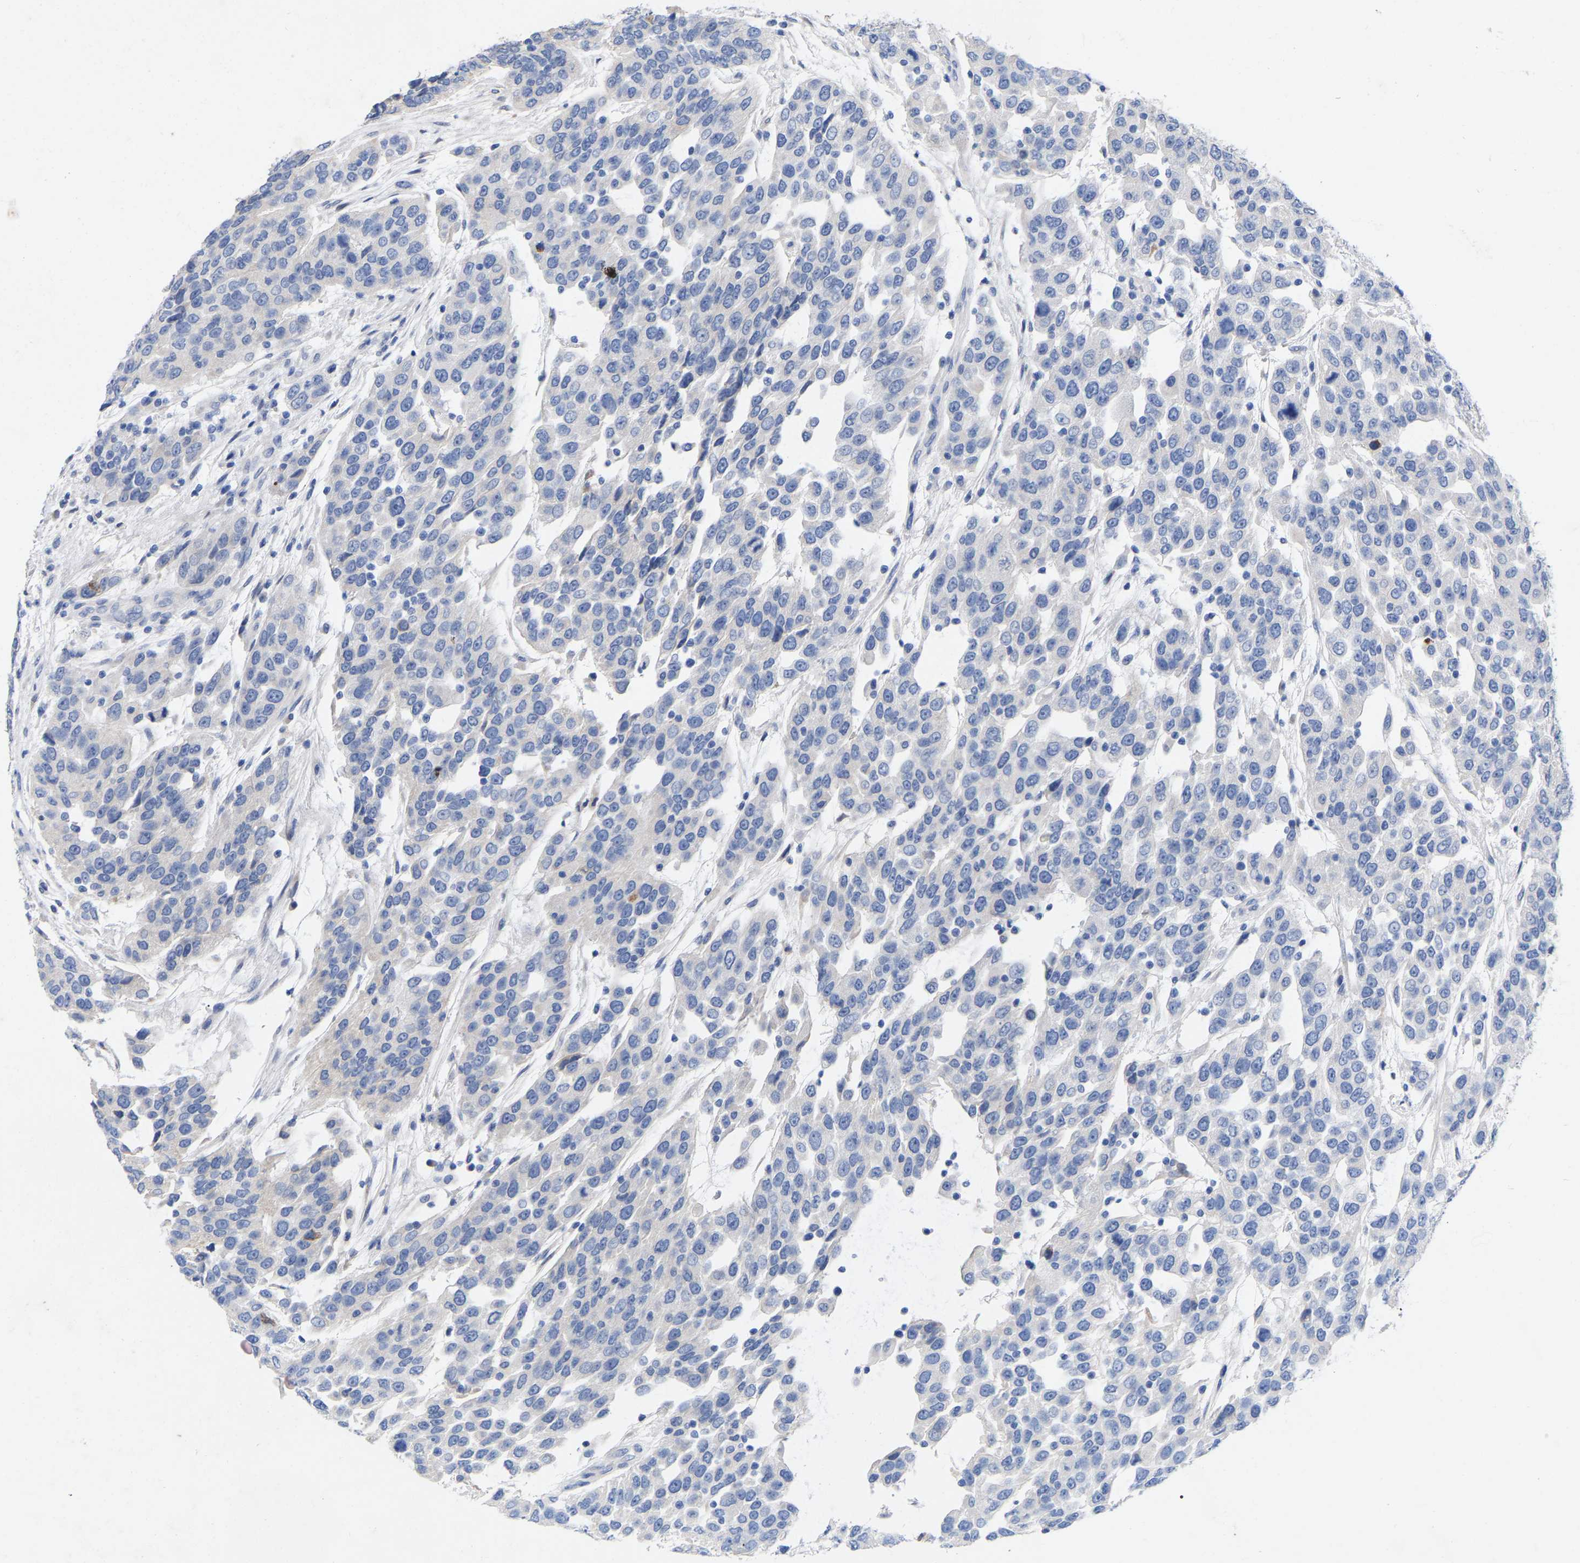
{"staining": {"intensity": "negative", "quantity": "none", "location": "none"}, "tissue": "urothelial cancer", "cell_type": "Tumor cells", "image_type": "cancer", "snomed": [{"axis": "morphology", "description": "Urothelial carcinoma, High grade"}, {"axis": "topography", "description": "Urinary bladder"}], "caption": "Immunohistochemistry (IHC) micrograph of urothelial carcinoma (high-grade) stained for a protein (brown), which demonstrates no positivity in tumor cells.", "gene": "STRIP2", "patient": {"sex": "female", "age": 80}}